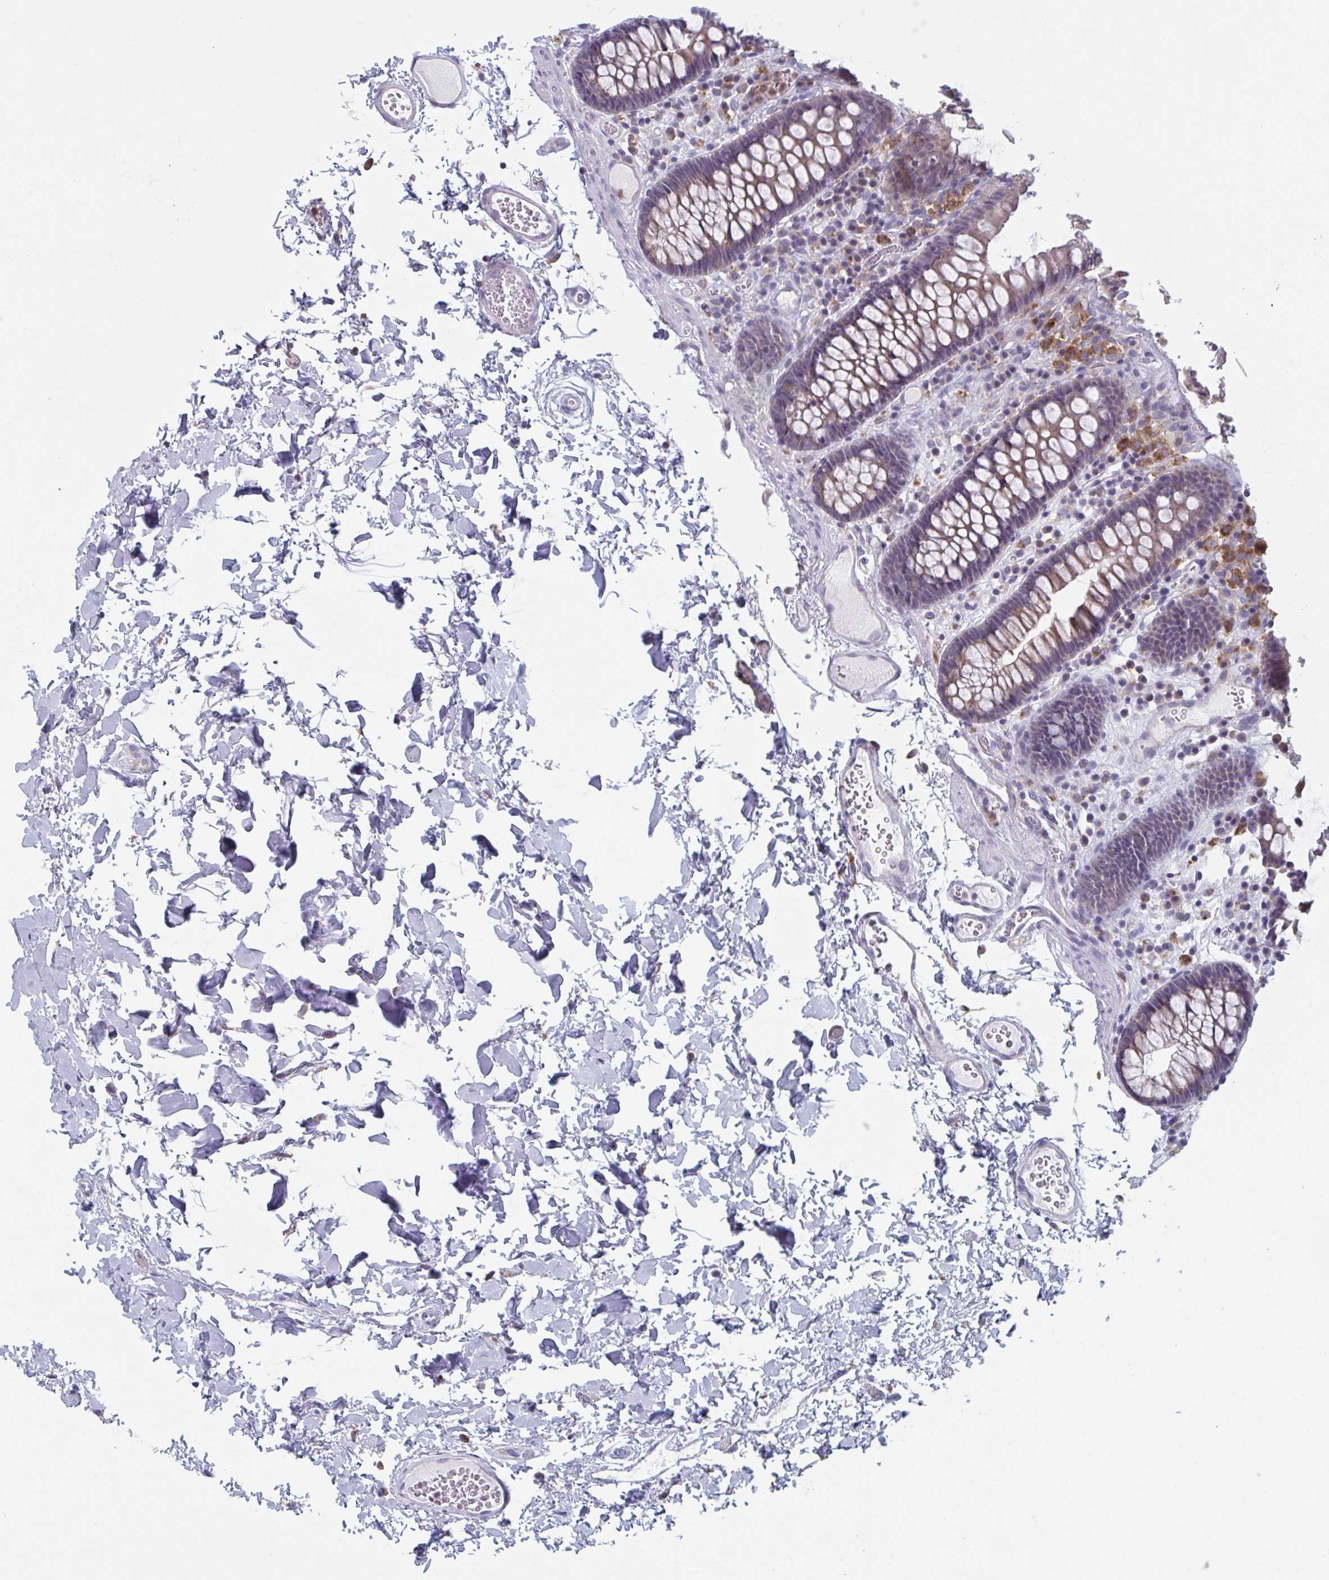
{"staining": {"intensity": "negative", "quantity": "none", "location": "none"}, "tissue": "colon", "cell_type": "Endothelial cells", "image_type": "normal", "snomed": [{"axis": "morphology", "description": "Normal tissue, NOS"}, {"axis": "topography", "description": "Colon"}, {"axis": "topography", "description": "Peripheral nerve tissue"}], "caption": "Image shows no significant protein positivity in endothelial cells of unremarkable colon.", "gene": "NIPSNAP1", "patient": {"sex": "male", "age": 84}}